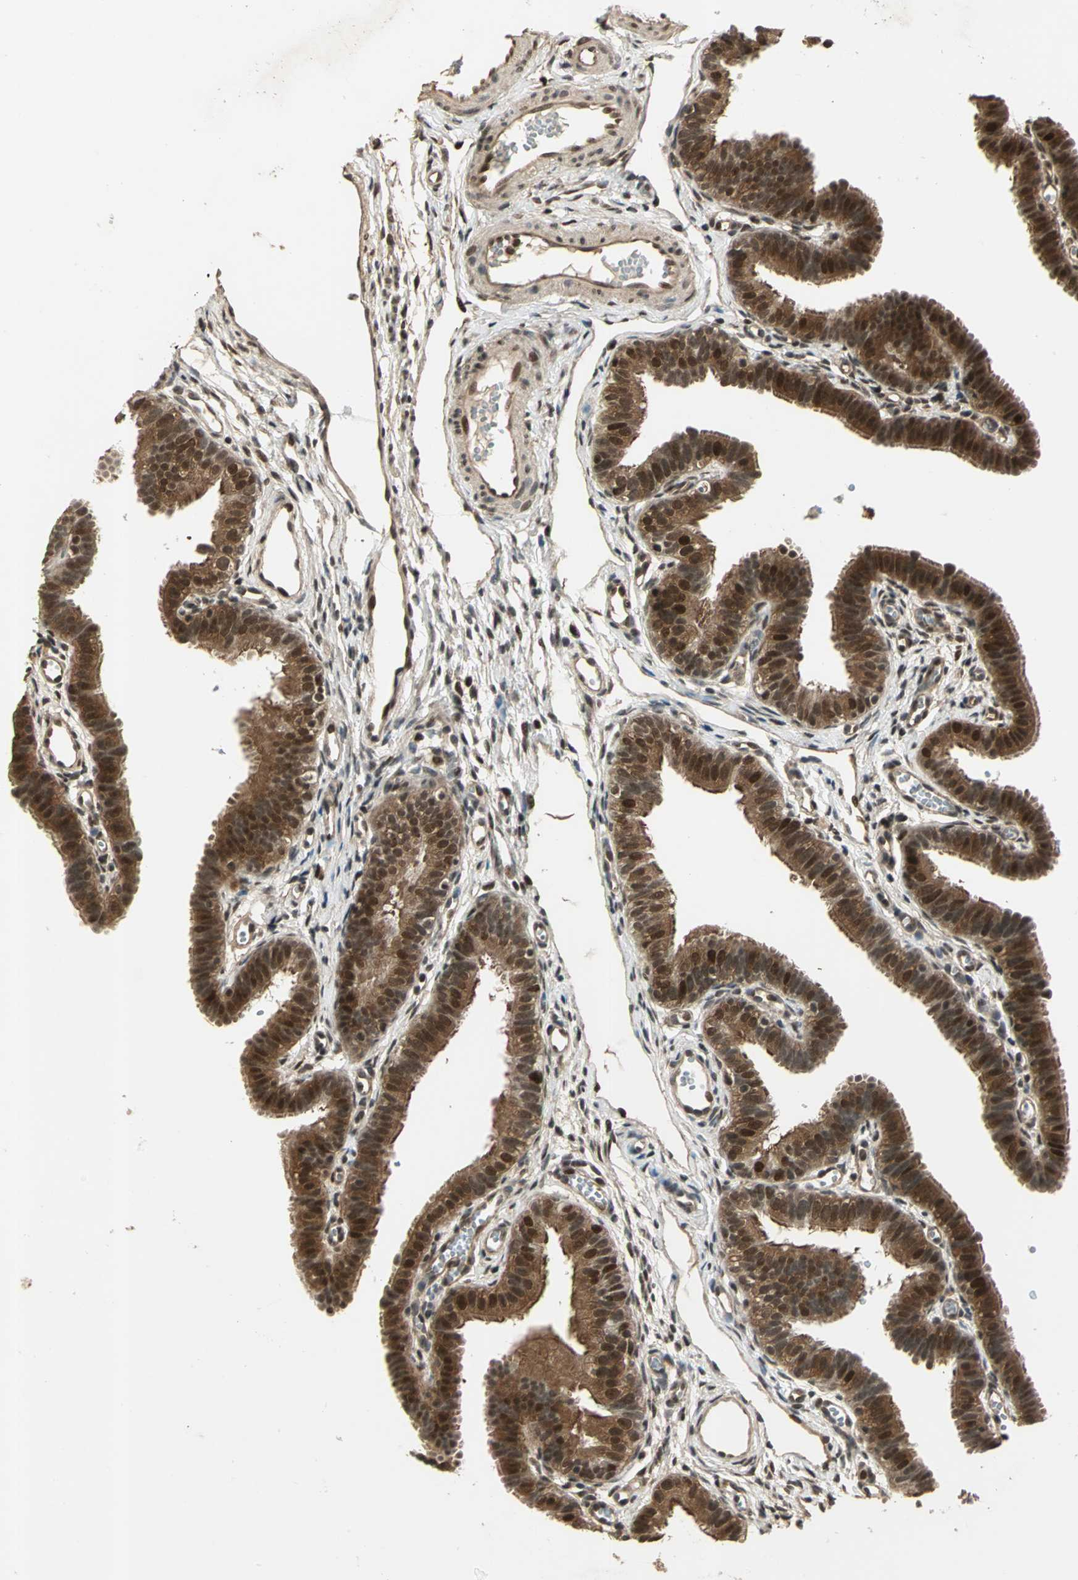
{"staining": {"intensity": "strong", "quantity": ">75%", "location": "cytoplasmic/membranous,nuclear"}, "tissue": "fallopian tube", "cell_type": "Glandular cells", "image_type": "normal", "snomed": [{"axis": "morphology", "description": "Normal tissue, NOS"}, {"axis": "topography", "description": "Fallopian tube"}, {"axis": "topography", "description": "Placenta"}], "caption": "Immunohistochemical staining of unremarkable human fallopian tube displays >75% levels of strong cytoplasmic/membranous,nuclear protein positivity in approximately >75% of glandular cells.", "gene": "PSMC3", "patient": {"sex": "female", "age": 34}}